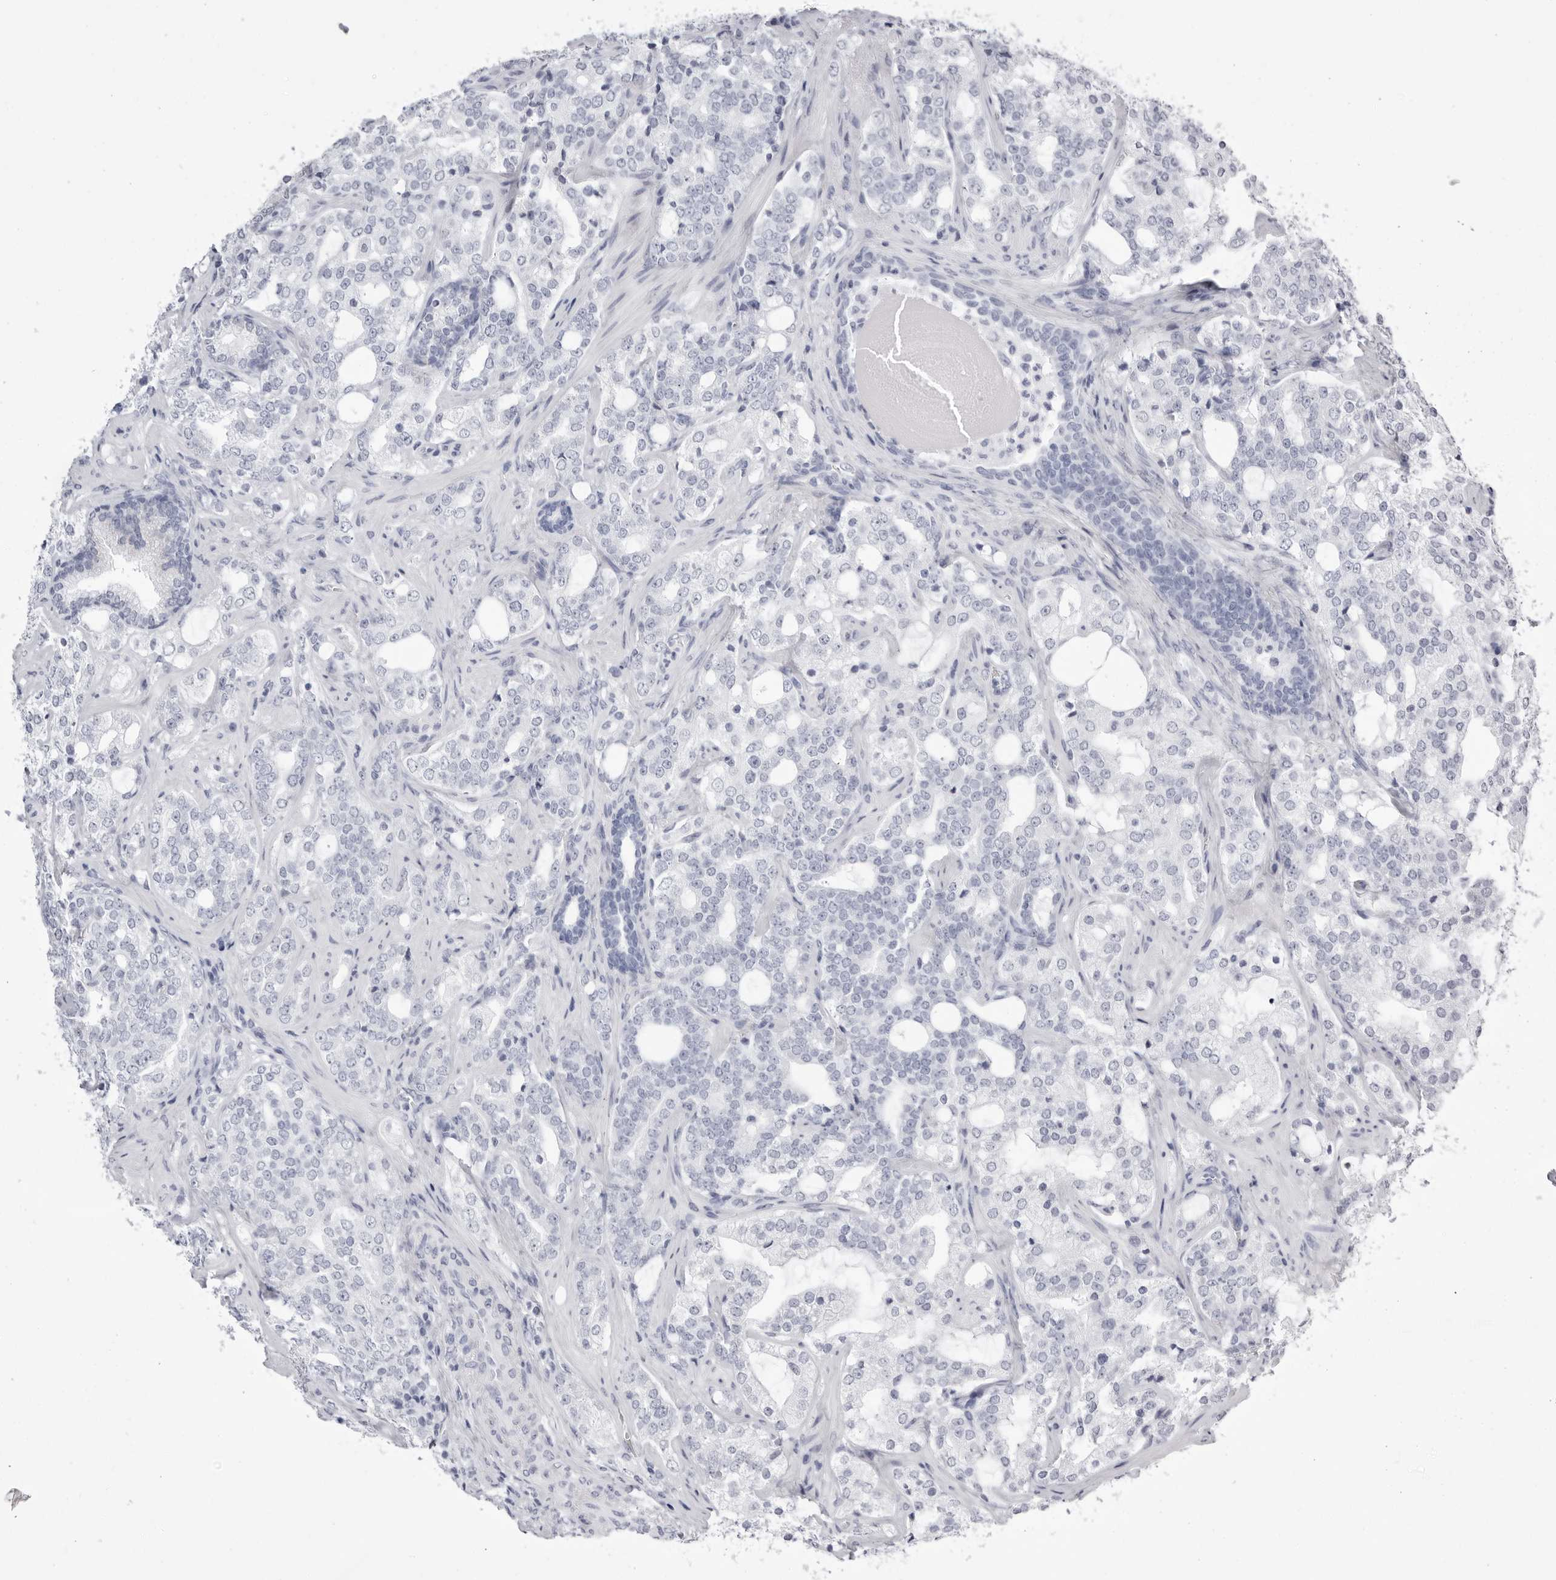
{"staining": {"intensity": "negative", "quantity": "none", "location": "none"}, "tissue": "prostate cancer", "cell_type": "Tumor cells", "image_type": "cancer", "snomed": [{"axis": "morphology", "description": "Adenocarcinoma, High grade"}, {"axis": "topography", "description": "Prostate"}], "caption": "Image shows no protein positivity in tumor cells of prostate cancer tissue.", "gene": "TMOD4", "patient": {"sex": "male", "age": 64}}